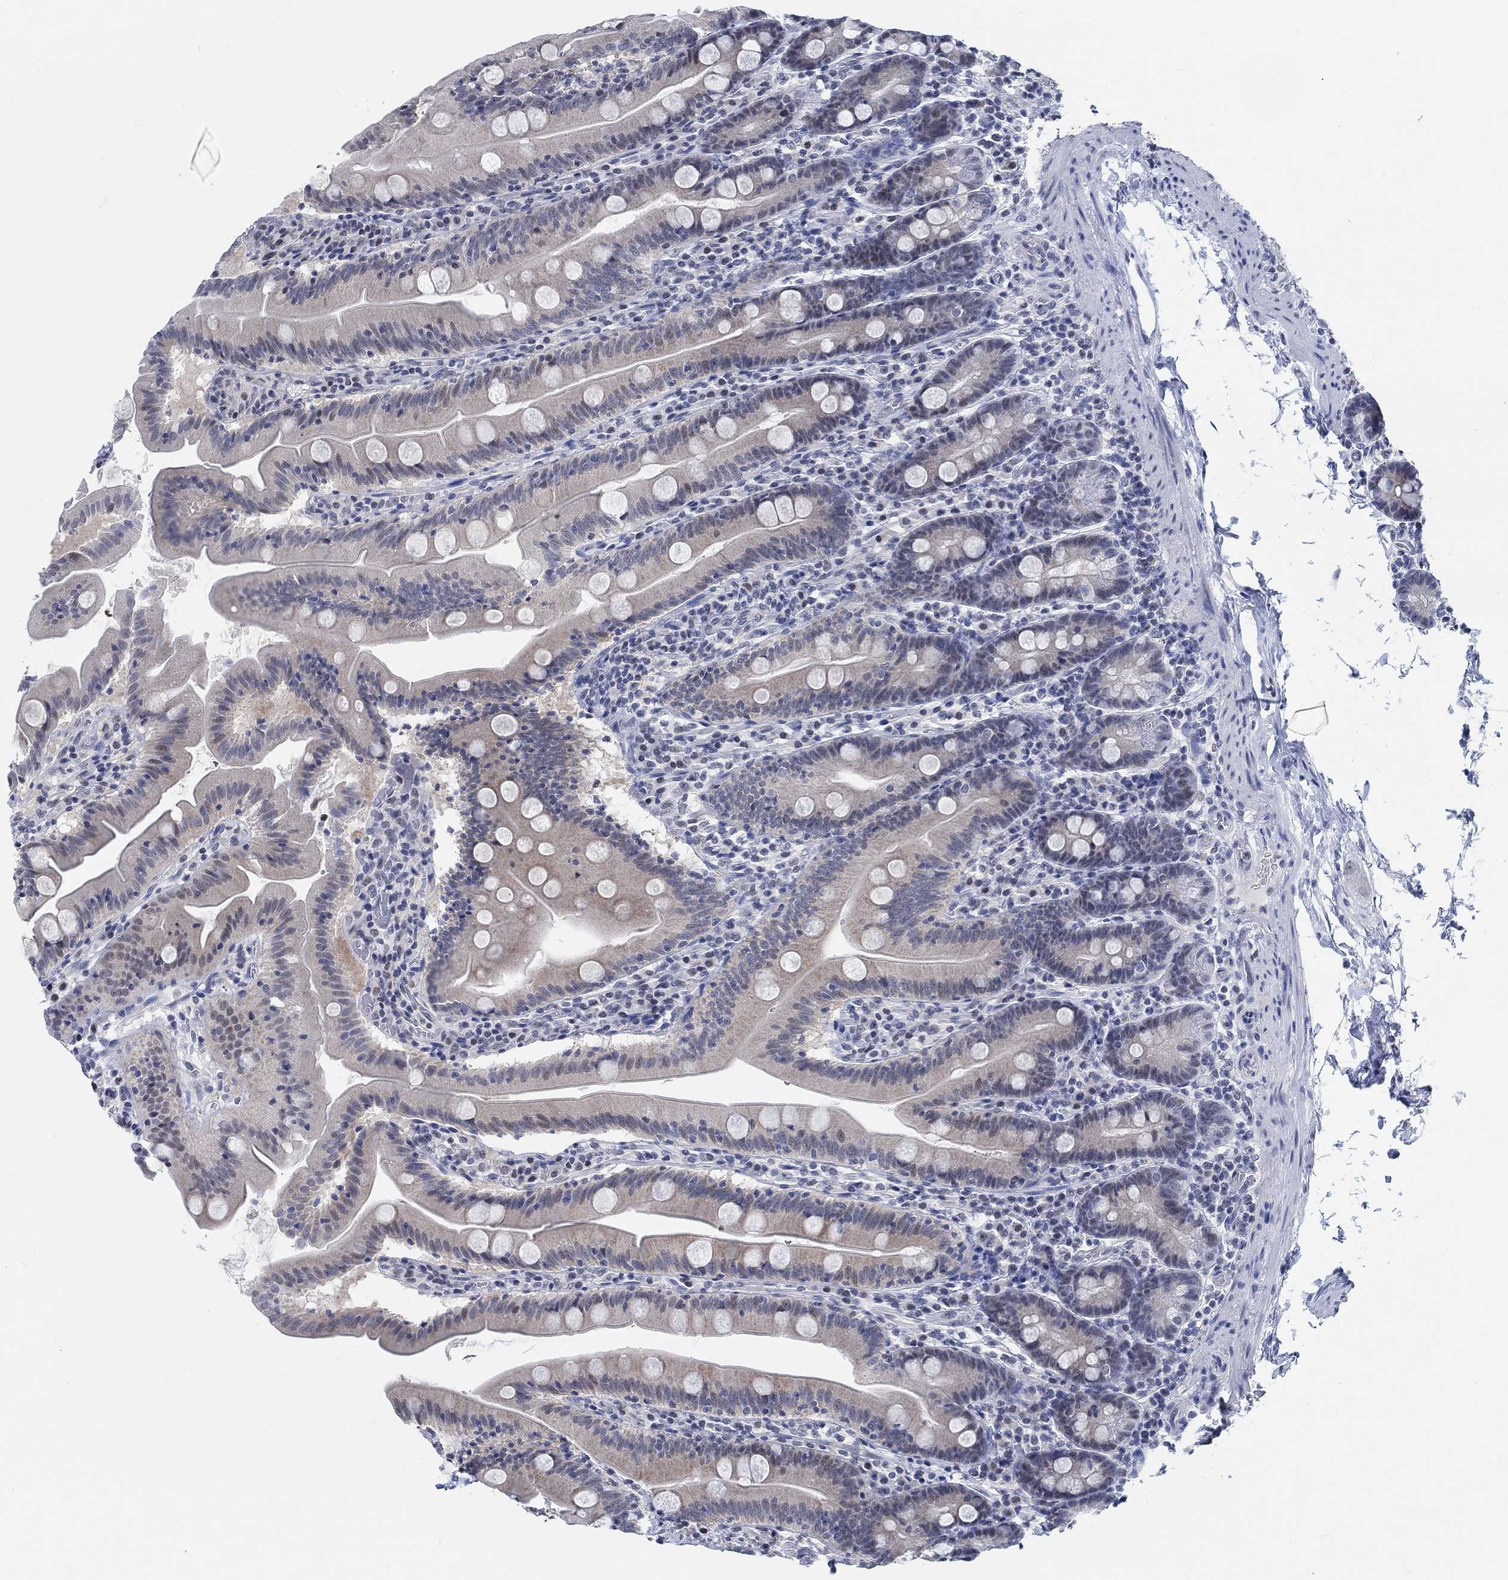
{"staining": {"intensity": "negative", "quantity": "none", "location": "none"}, "tissue": "small intestine", "cell_type": "Glandular cells", "image_type": "normal", "snomed": [{"axis": "morphology", "description": "Normal tissue, NOS"}, {"axis": "topography", "description": "Small intestine"}], "caption": "Protein analysis of normal small intestine exhibits no significant expression in glandular cells.", "gene": "KCNH8", "patient": {"sex": "male", "age": 37}}